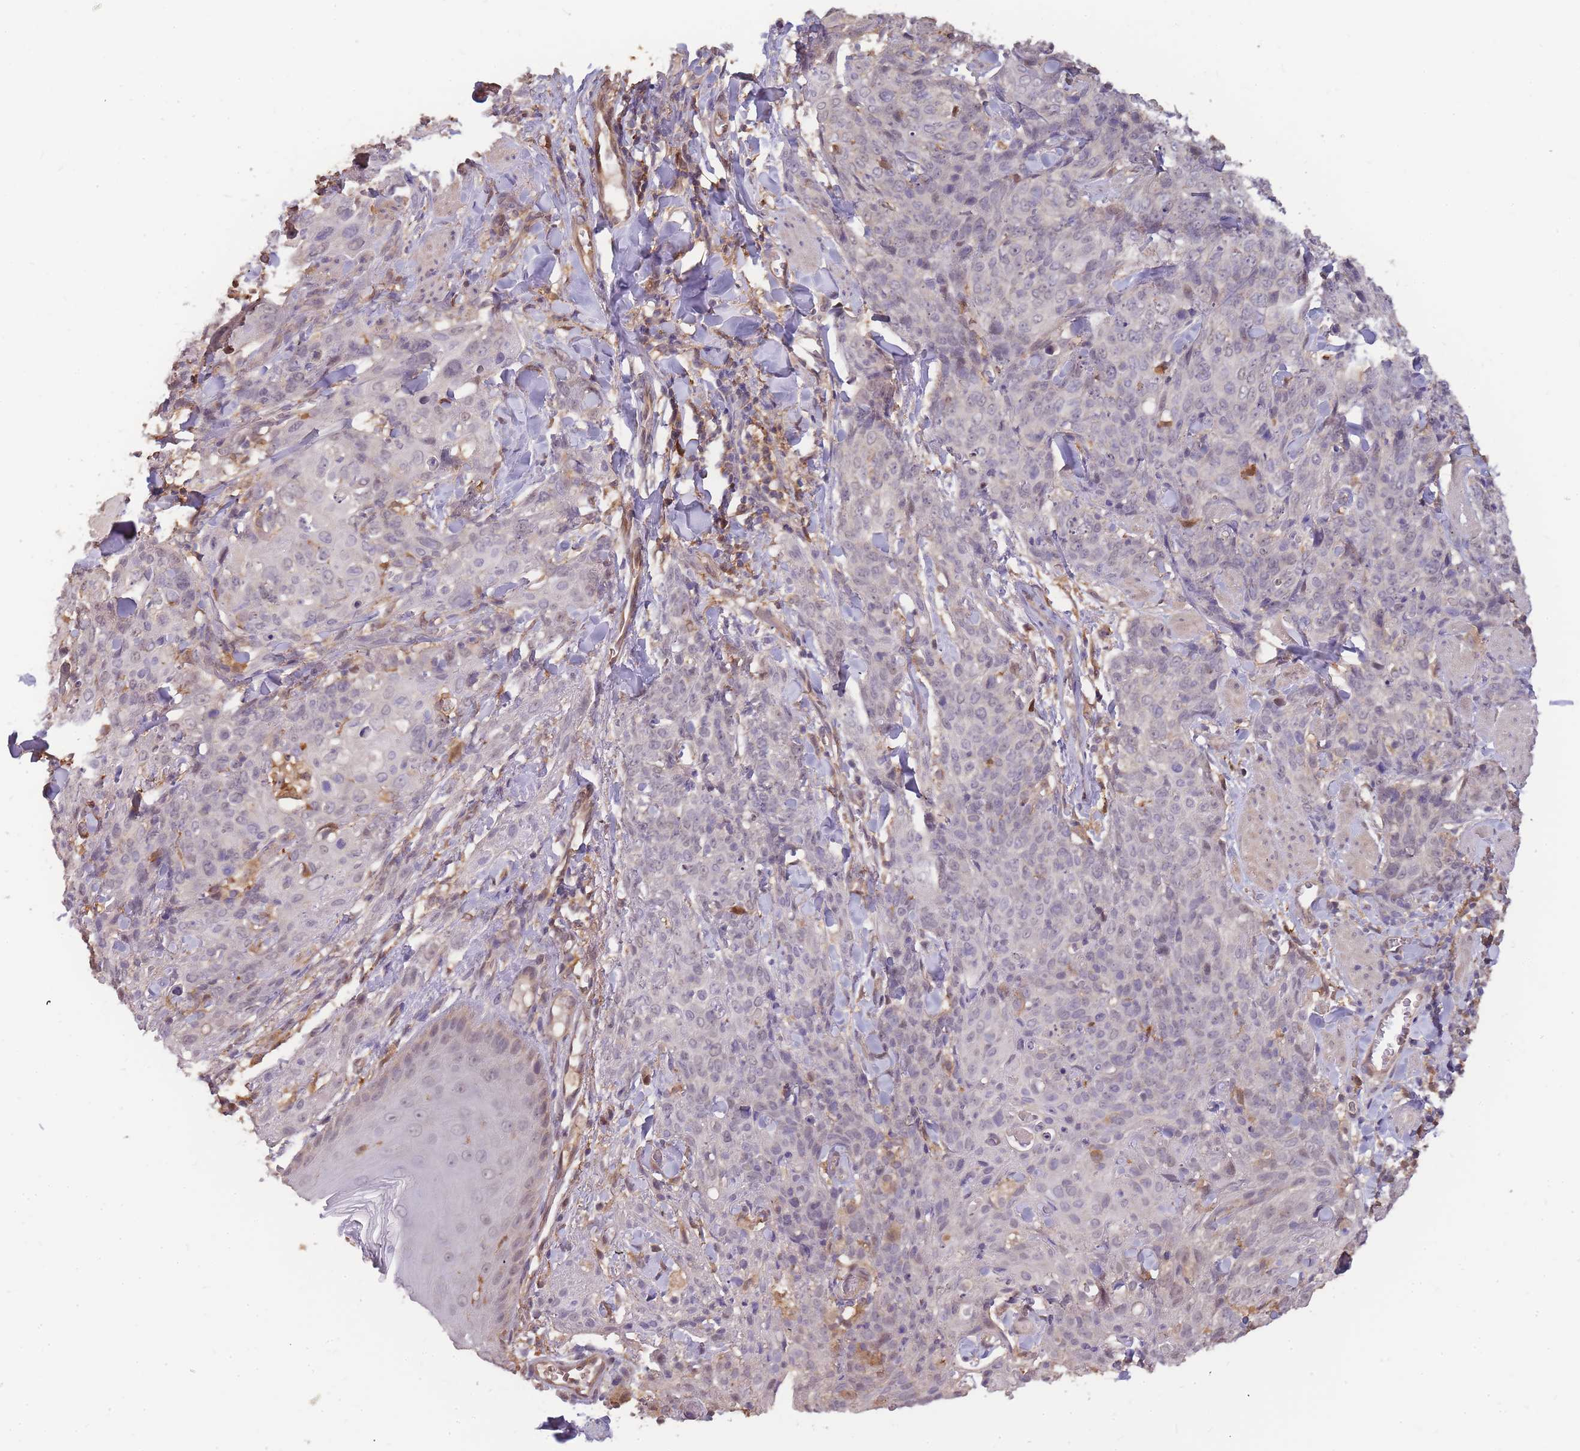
{"staining": {"intensity": "negative", "quantity": "none", "location": "none"}, "tissue": "skin cancer", "cell_type": "Tumor cells", "image_type": "cancer", "snomed": [{"axis": "morphology", "description": "Squamous cell carcinoma, NOS"}, {"axis": "topography", "description": "Skin"}, {"axis": "topography", "description": "Vulva"}], "caption": "A micrograph of skin cancer (squamous cell carcinoma) stained for a protein exhibits no brown staining in tumor cells.", "gene": "CDKN2AIPNL", "patient": {"sex": "female", "age": 85}}